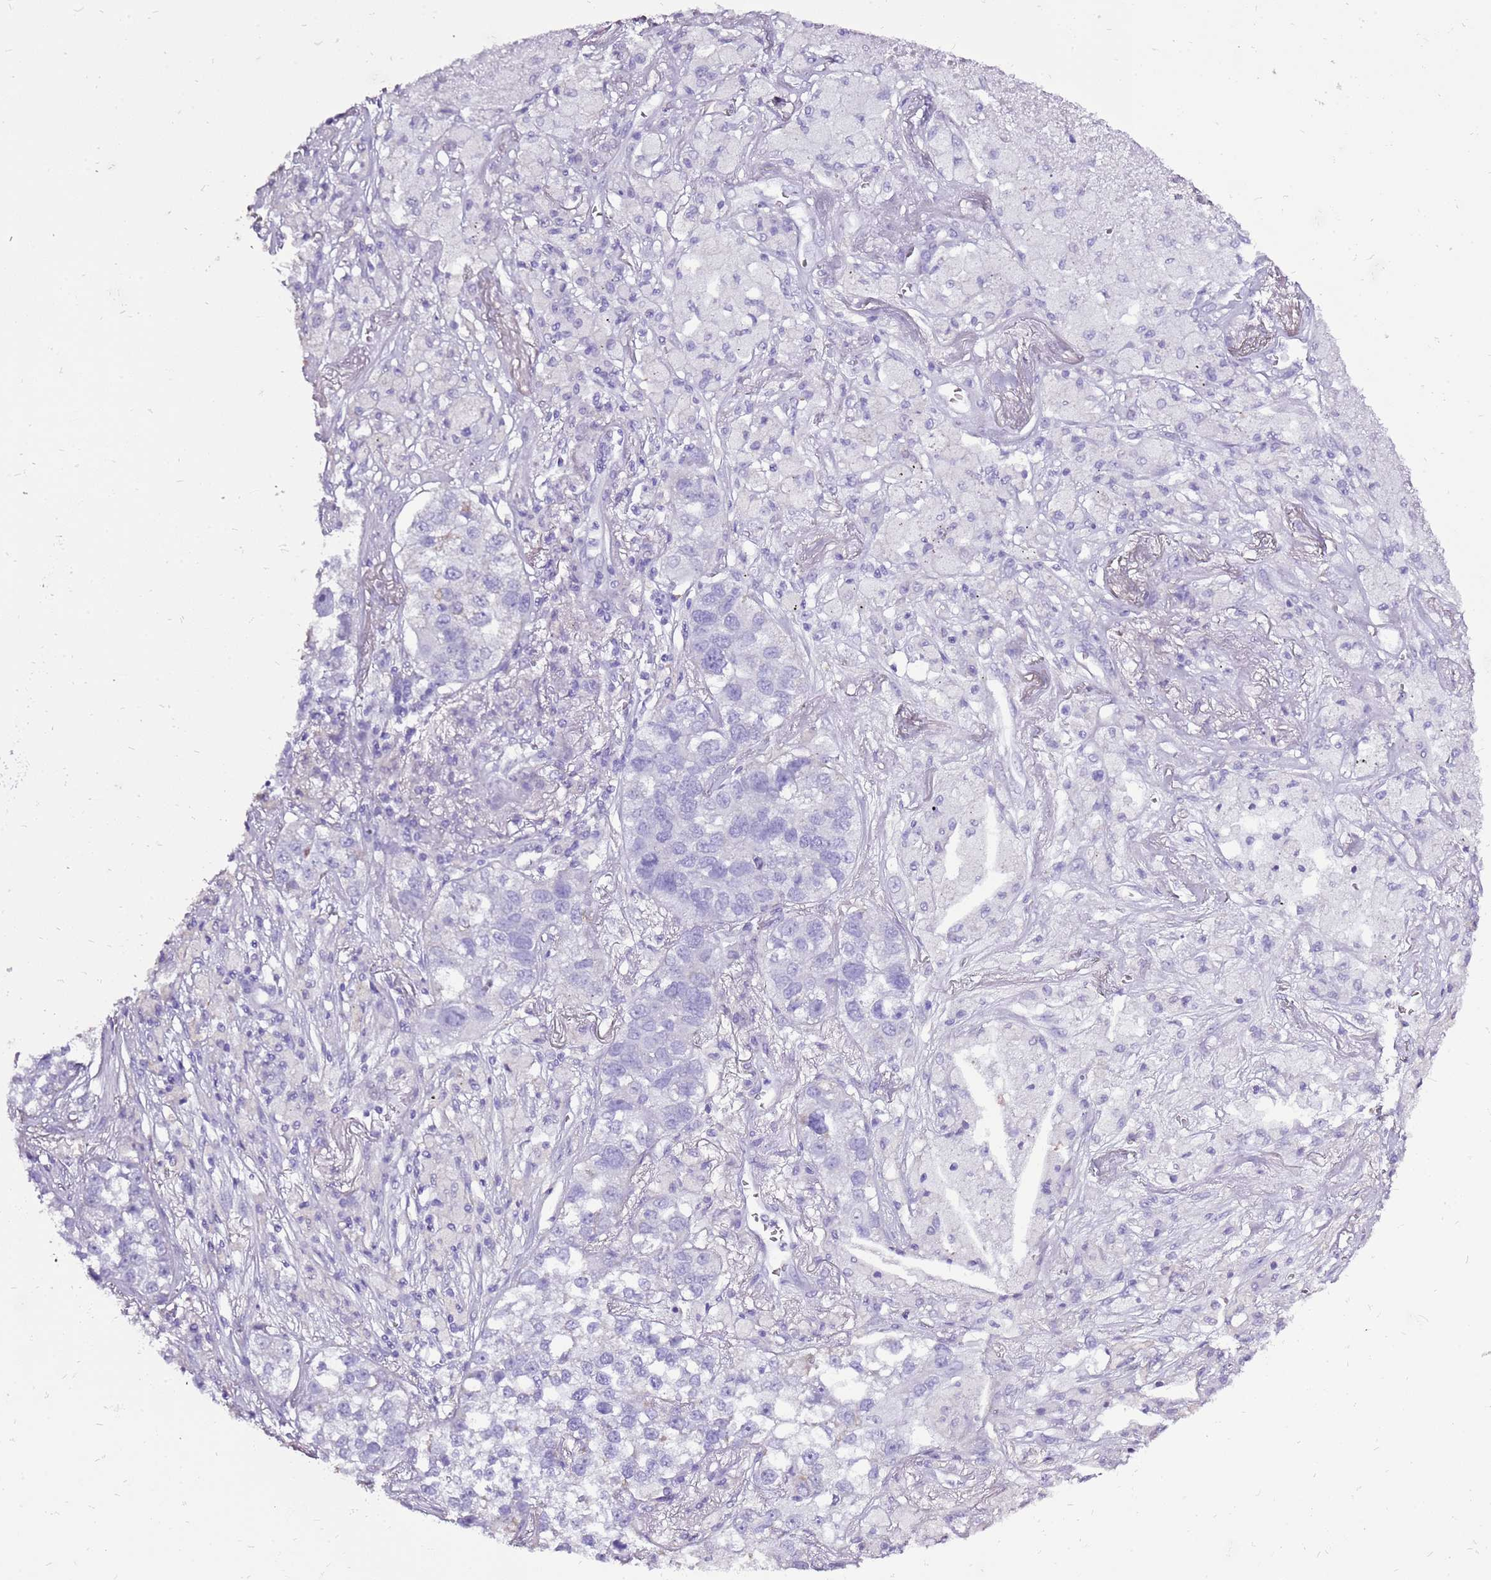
{"staining": {"intensity": "negative", "quantity": "none", "location": "none"}, "tissue": "lung cancer", "cell_type": "Tumor cells", "image_type": "cancer", "snomed": [{"axis": "morphology", "description": "Adenocarcinoma, NOS"}, {"axis": "topography", "description": "Lung"}], "caption": "Micrograph shows no significant protein staining in tumor cells of adenocarcinoma (lung). The staining is performed using DAB brown chromogen with nuclei counter-stained in using hematoxylin.", "gene": "ACSS3", "patient": {"sex": "male", "age": 49}}